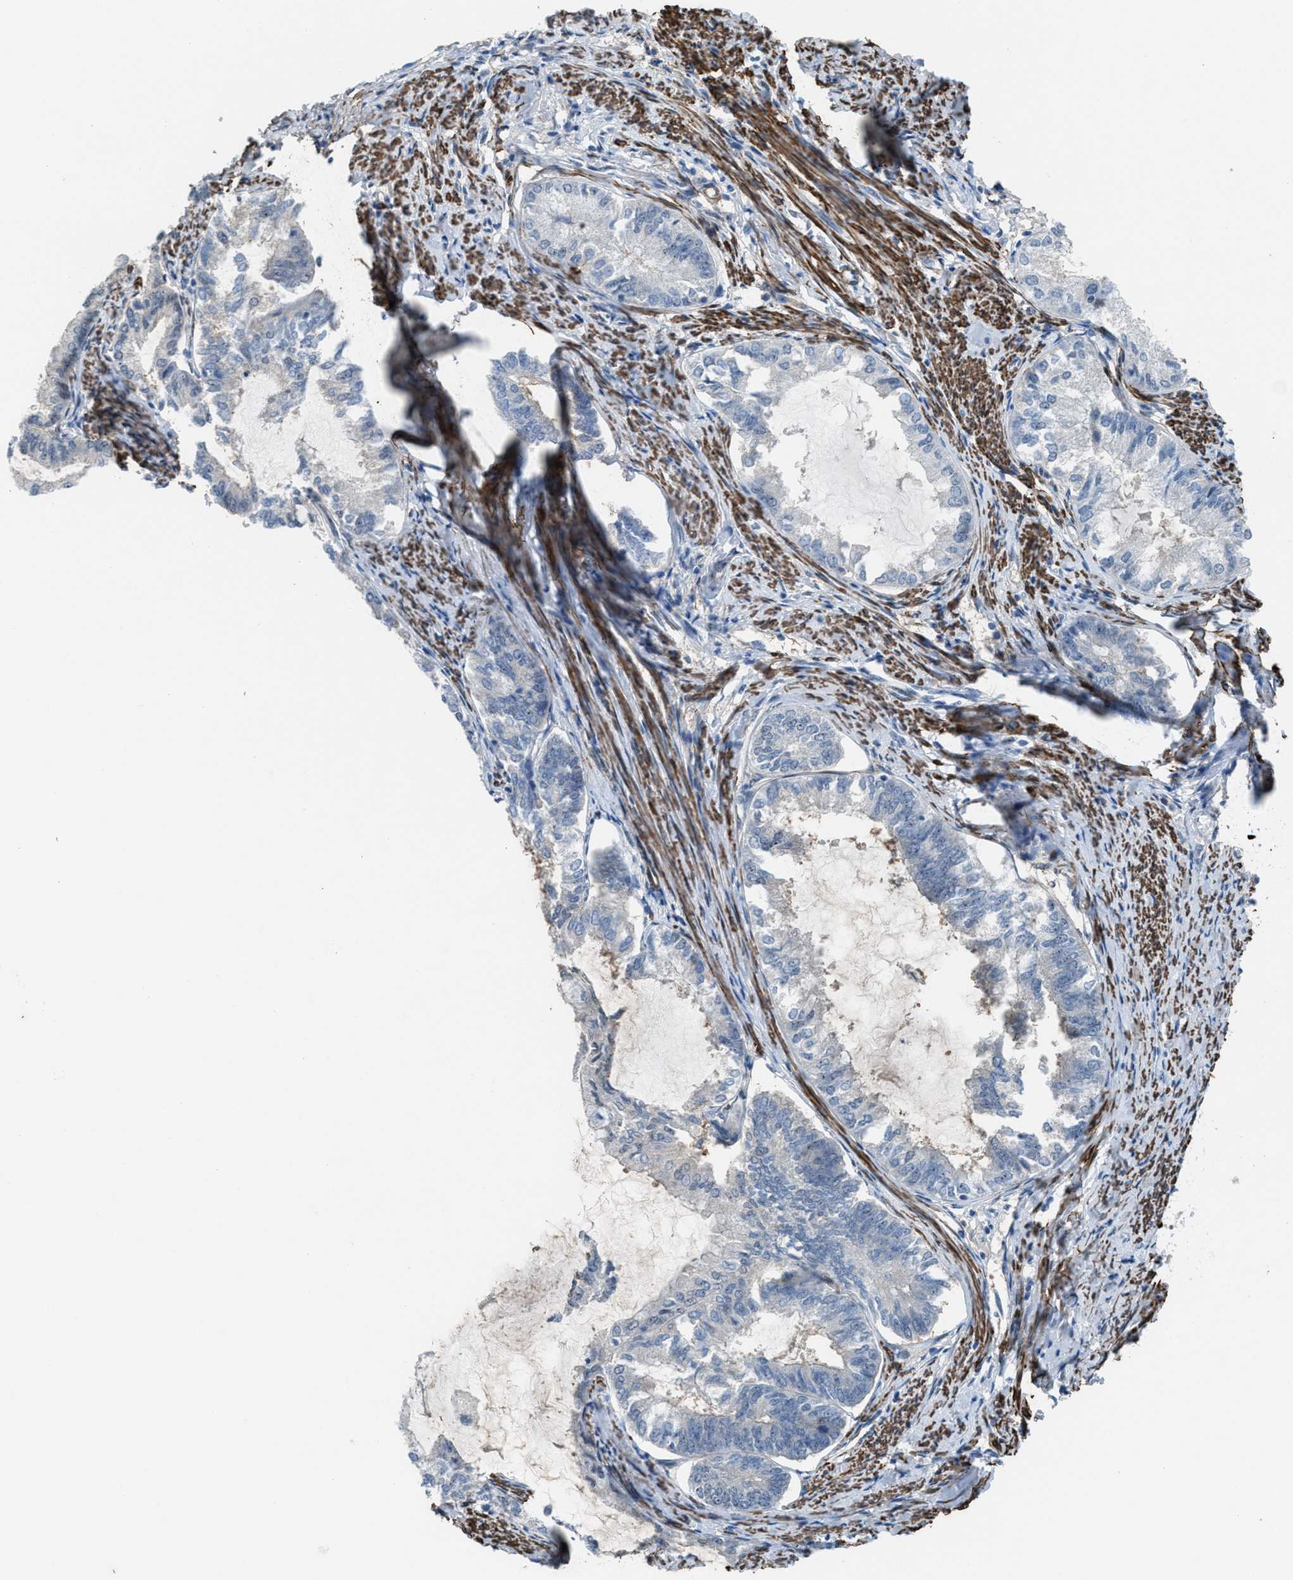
{"staining": {"intensity": "negative", "quantity": "none", "location": "none"}, "tissue": "endometrial cancer", "cell_type": "Tumor cells", "image_type": "cancer", "snomed": [{"axis": "morphology", "description": "Adenocarcinoma, NOS"}, {"axis": "topography", "description": "Endometrium"}], "caption": "DAB (3,3'-diaminobenzidine) immunohistochemical staining of human adenocarcinoma (endometrial) demonstrates no significant positivity in tumor cells.", "gene": "NQO2", "patient": {"sex": "female", "age": 86}}